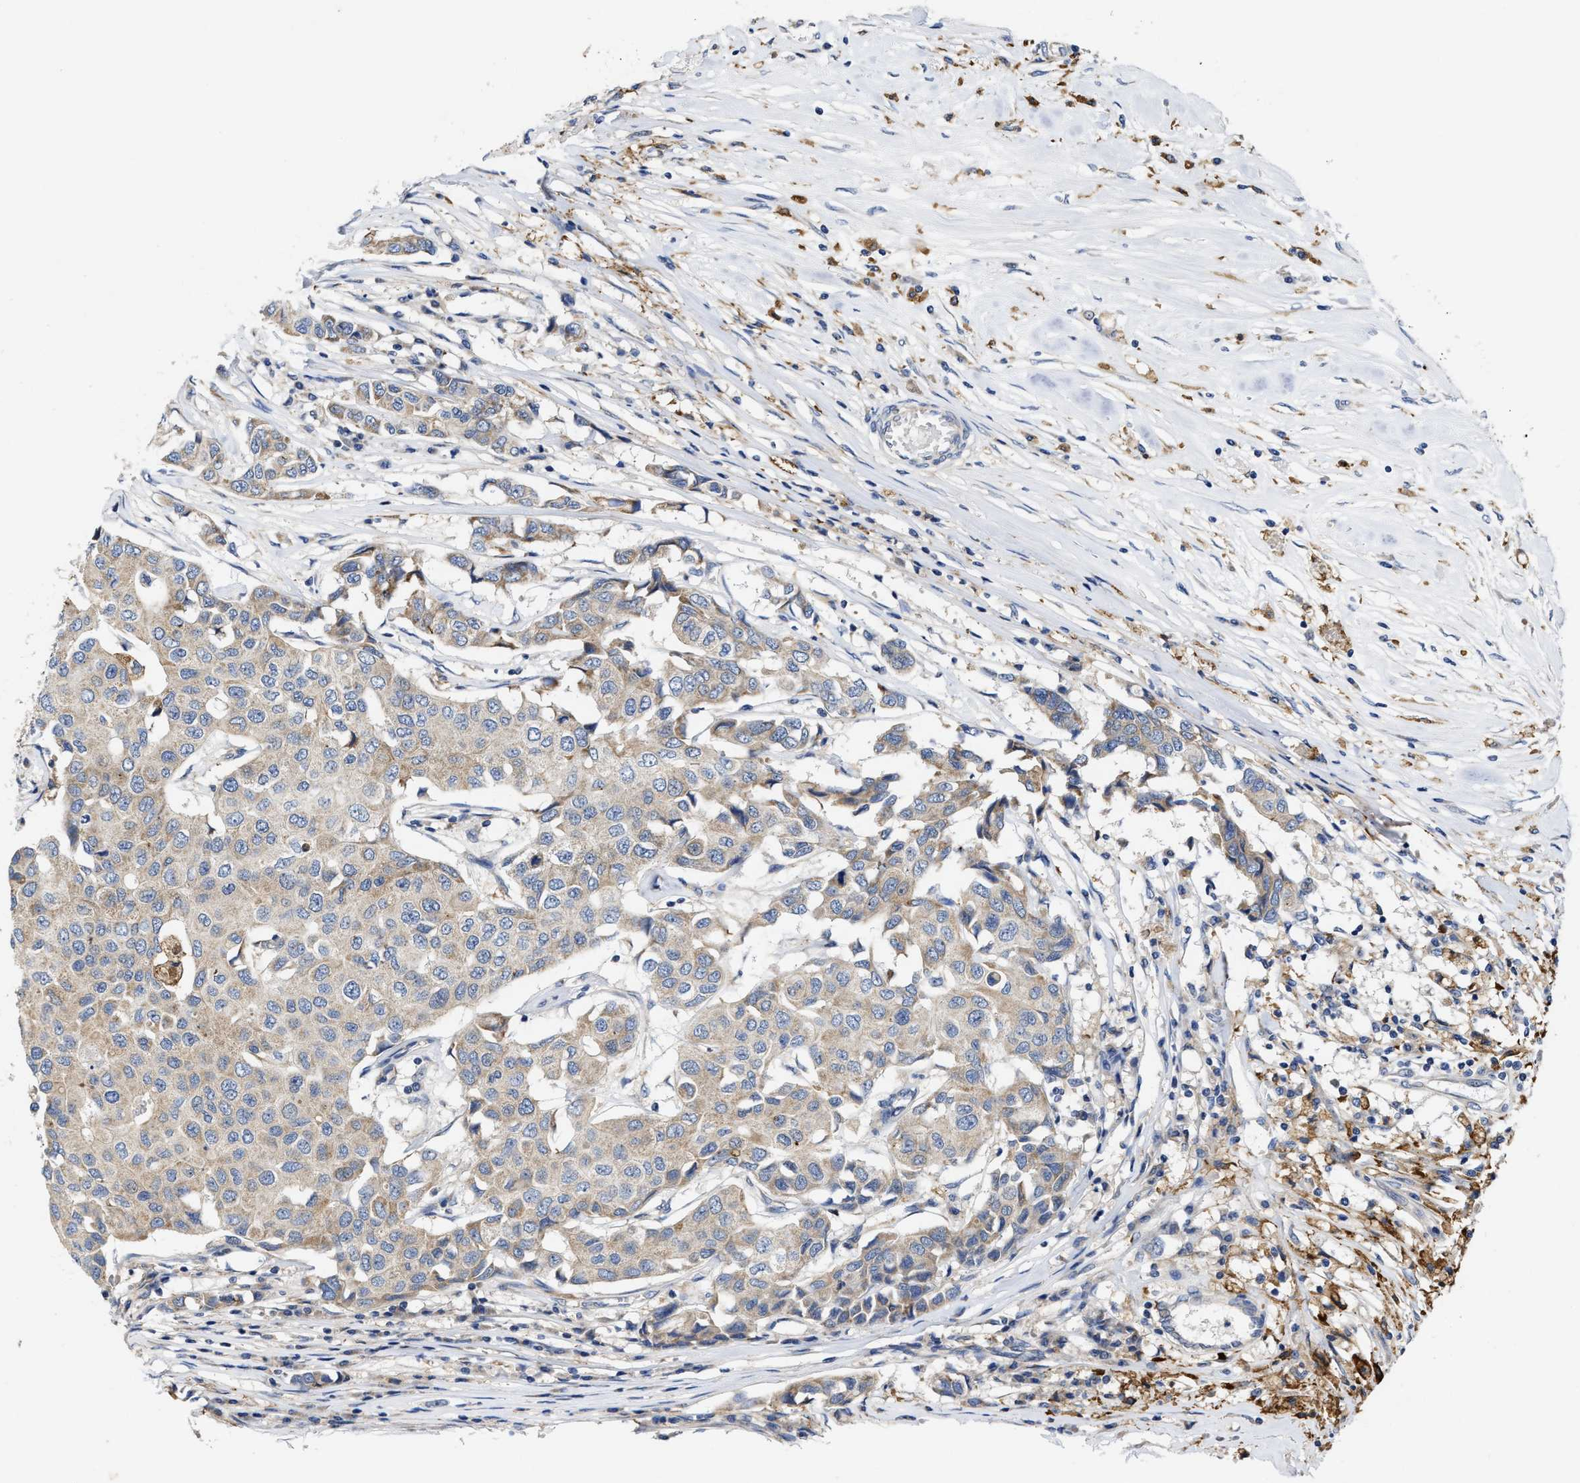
{"staining": {"intensity": "weak", "quantity": ">75%", "location": "cytoplasmic/membranous"}, "tissue": "breast cancer", "cell_type": "Tumor cells", "image_type": "cancer", "snomed": [{"axis": "morphology", "description": "Duct carcinoma"}, {"axis": "topography", "description": "Breast"}], "caption": "Protein expression analysis of human breast cancer (intraductal carcinoma) reveals weak cytoplasmic/membranous expression in about >75% of tumor cells. Using DAB (3,3'-diaminobenzidine) (brown) and hematoxylin (blue) stains, captured at high magnification using brightfield microscopy.", "gene": "EFNA4", "patient": {"sex": "female", "age": 80}}